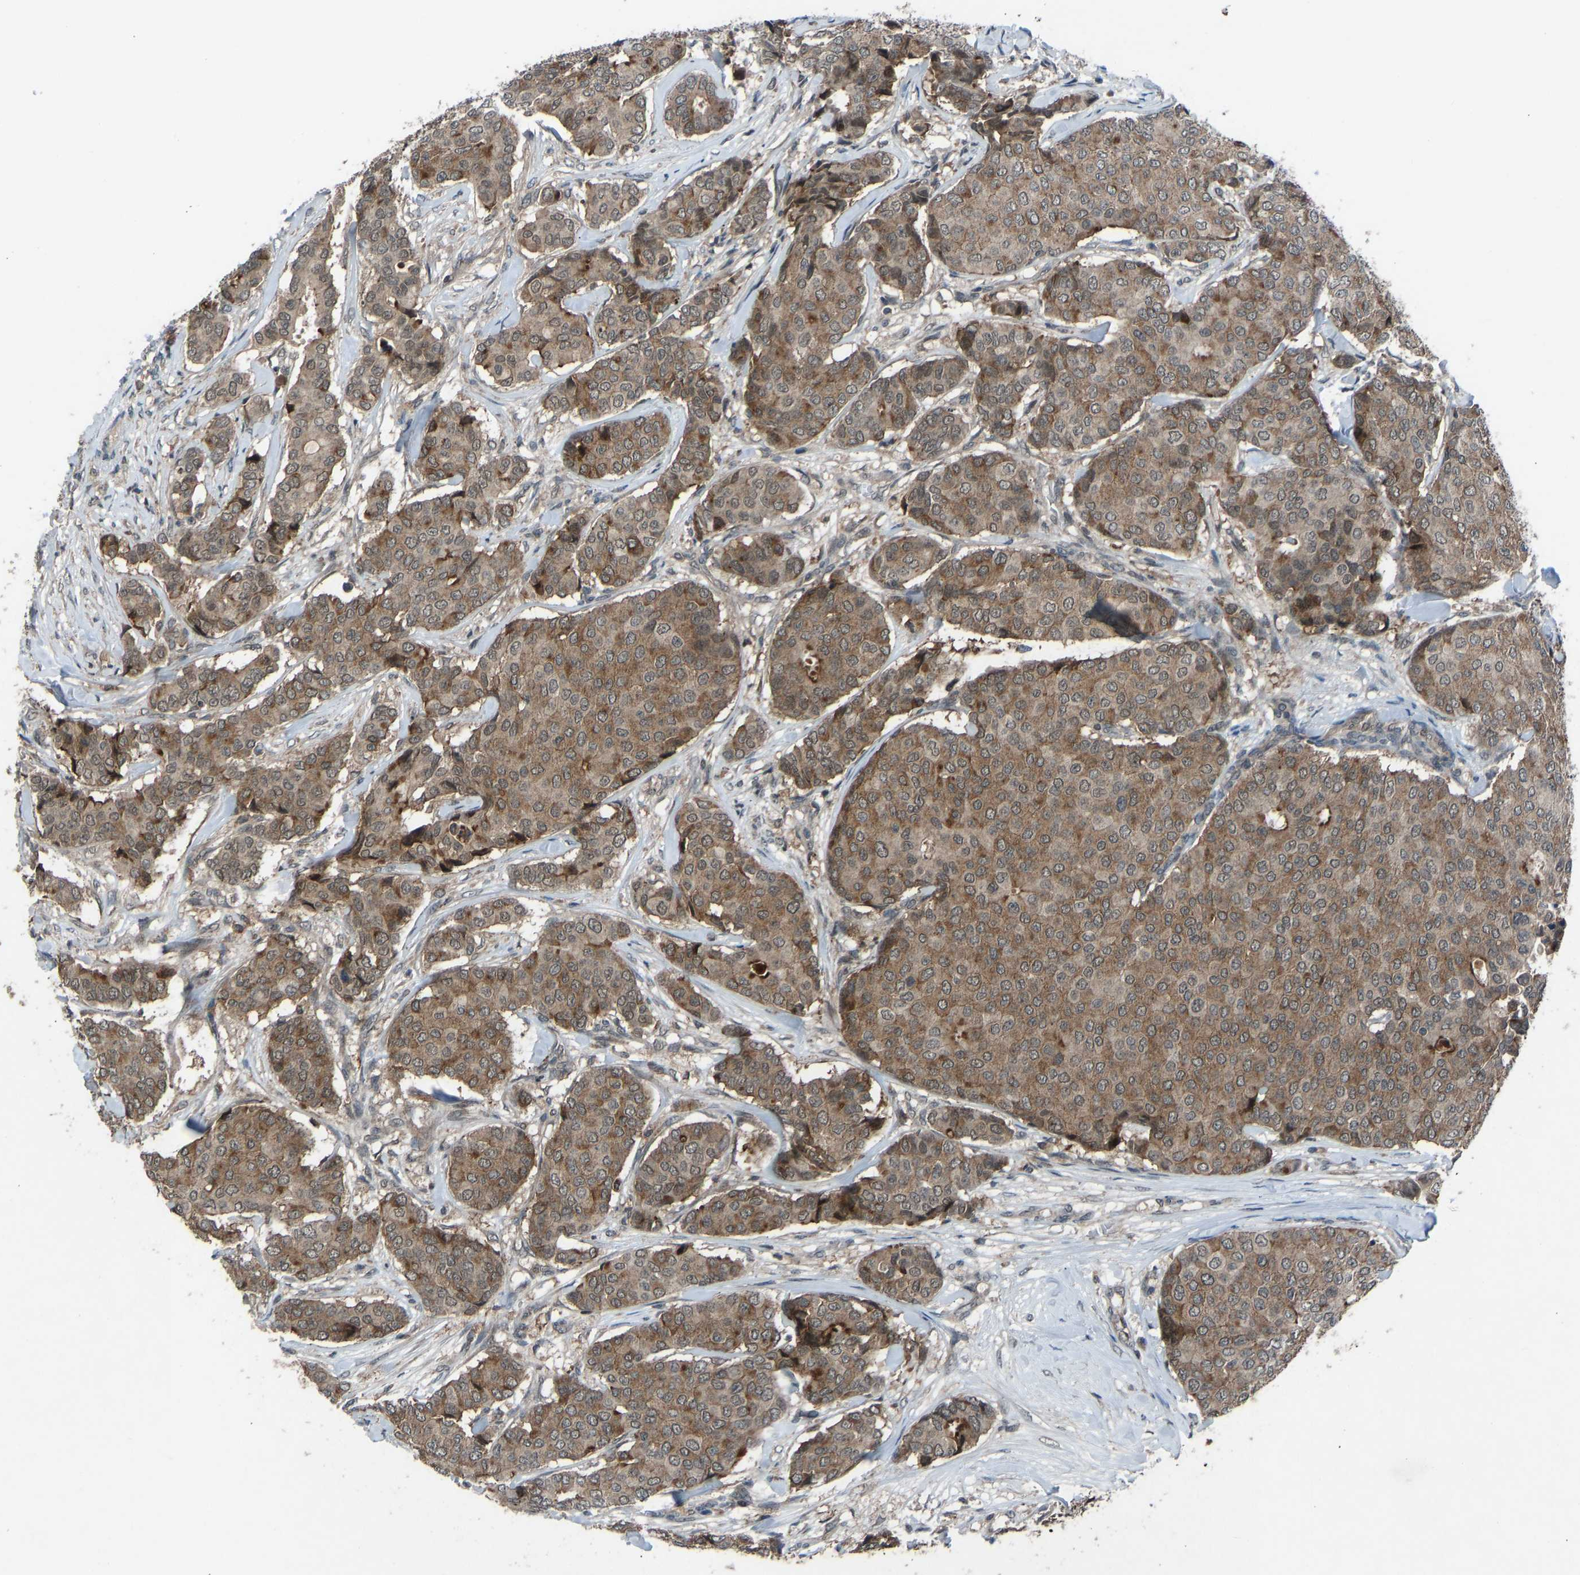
{"staining": {"intensity": "moderate", "quantity": ">75%", "location": "cytoplasmic/membranous"}, "tissue": "breast cancer", "cell_type": "Tumor cells", "image_type": "cancer", "snomed": [{"axis": "morphology", "description": "Duct carcinoma"}, {"axis": "topography", "description": "Breast"}], "caption": "A brown stain shows moderate cytoplasmic/membranous expression of a protein in breast cancer (invasive ductal carcinoma) tumor cells.", "gene": "SLC43A1", "patient": {"sex": "female", "age": 75}}